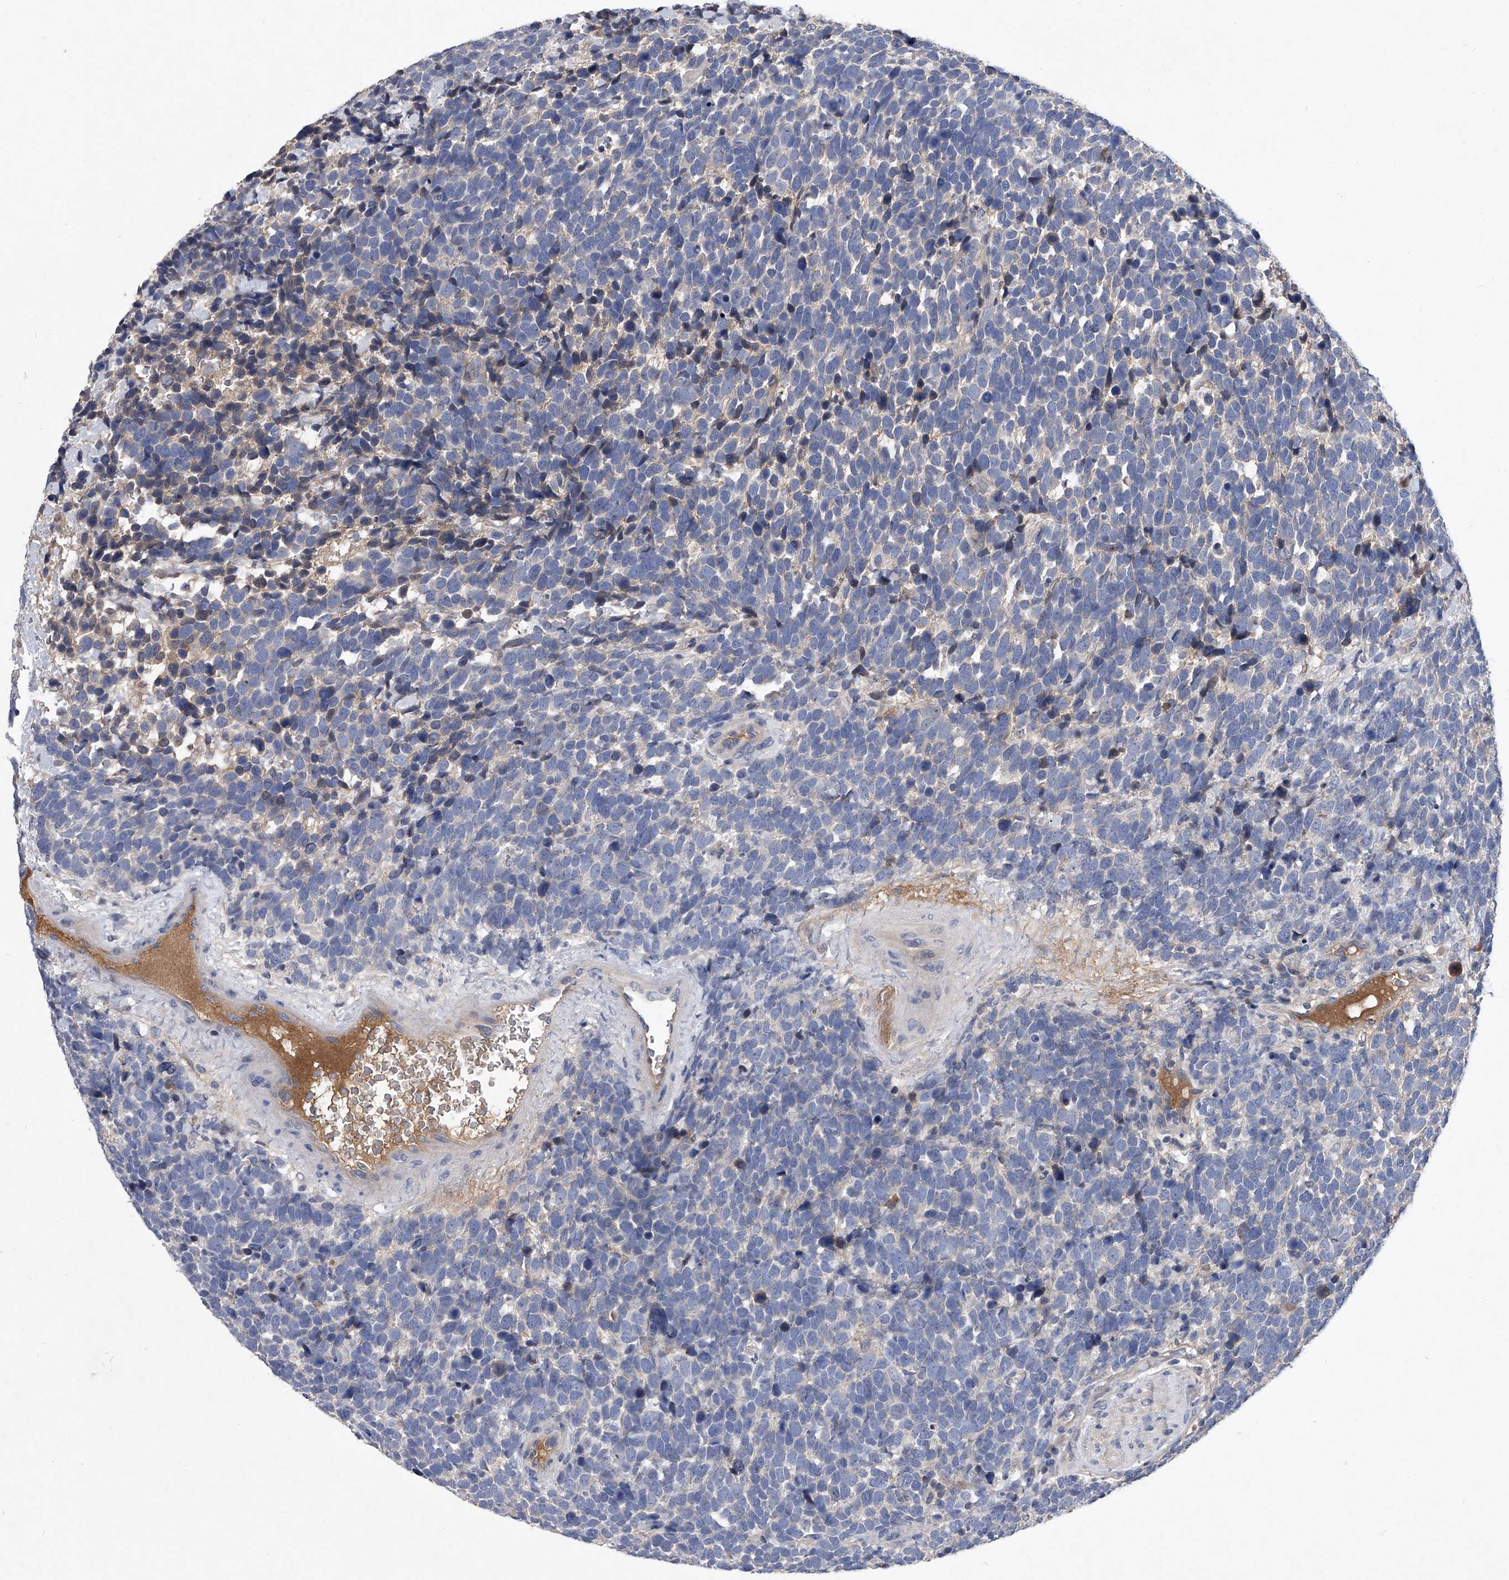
{"staining": {"intensity": "negative", "quantity": "none", "location": "none"}, "tissue": "urothelial cancer", "cell_type": "Tumor cells", "image_type": "cancer", "snomed": [{"axis": "morphology", "description": "Urothelial carcinoma, High grade"}, {"axis": "topography", "description": "Urinary bladder"}], "caption": "High power microscopy micrograph of an immunohistochemistry (IHC) photomicrograph of high-grade urothelial carcinoma, revealing no significant expression in tumor cells.", "gene": "C5", "patient": {"sex": "female", "age": 82}}